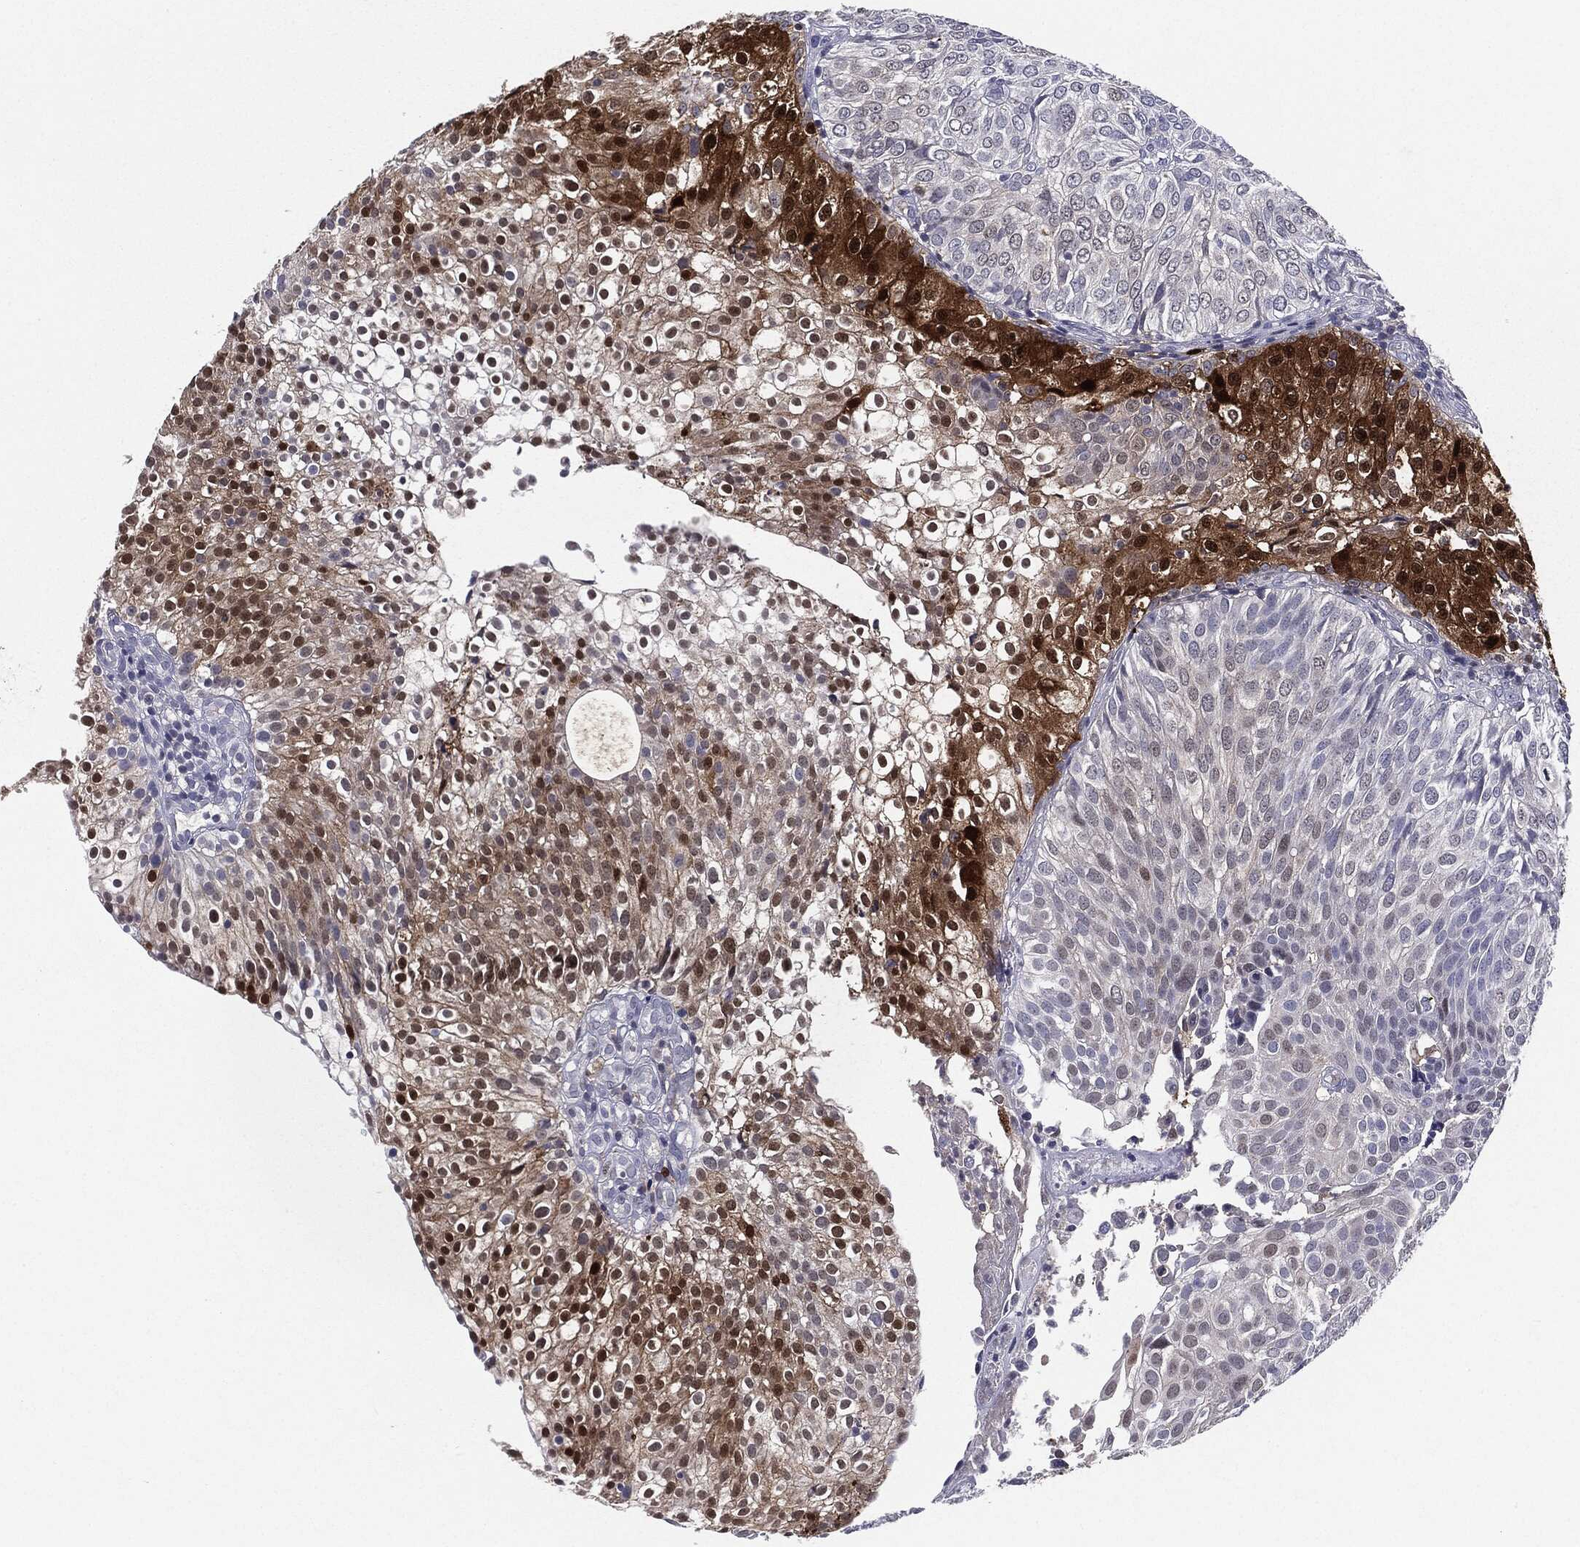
{"staining": {"intensity": "strong", "quantity": "<25%", "location": "cytoplasmic/membranous,nuclear"}, "tissue": "urothelial cancer", "cell_type": "Tumor cells", "image_type": "cancer", "snomed": [{"axis": "morphology", "description": "Urothelial carcinoma, High grade"}, {"axis": "topography", "description": "Urinary bladder"}], "caption": "Urothelial cancer was stained to show a protein in brown. There is medium levels of strong cytoplasmic/membranous and nuclear staining in about <25% of tumor cells.", "gene": "SERPINB4", "patient": {"sex": "female", "age": 79}}